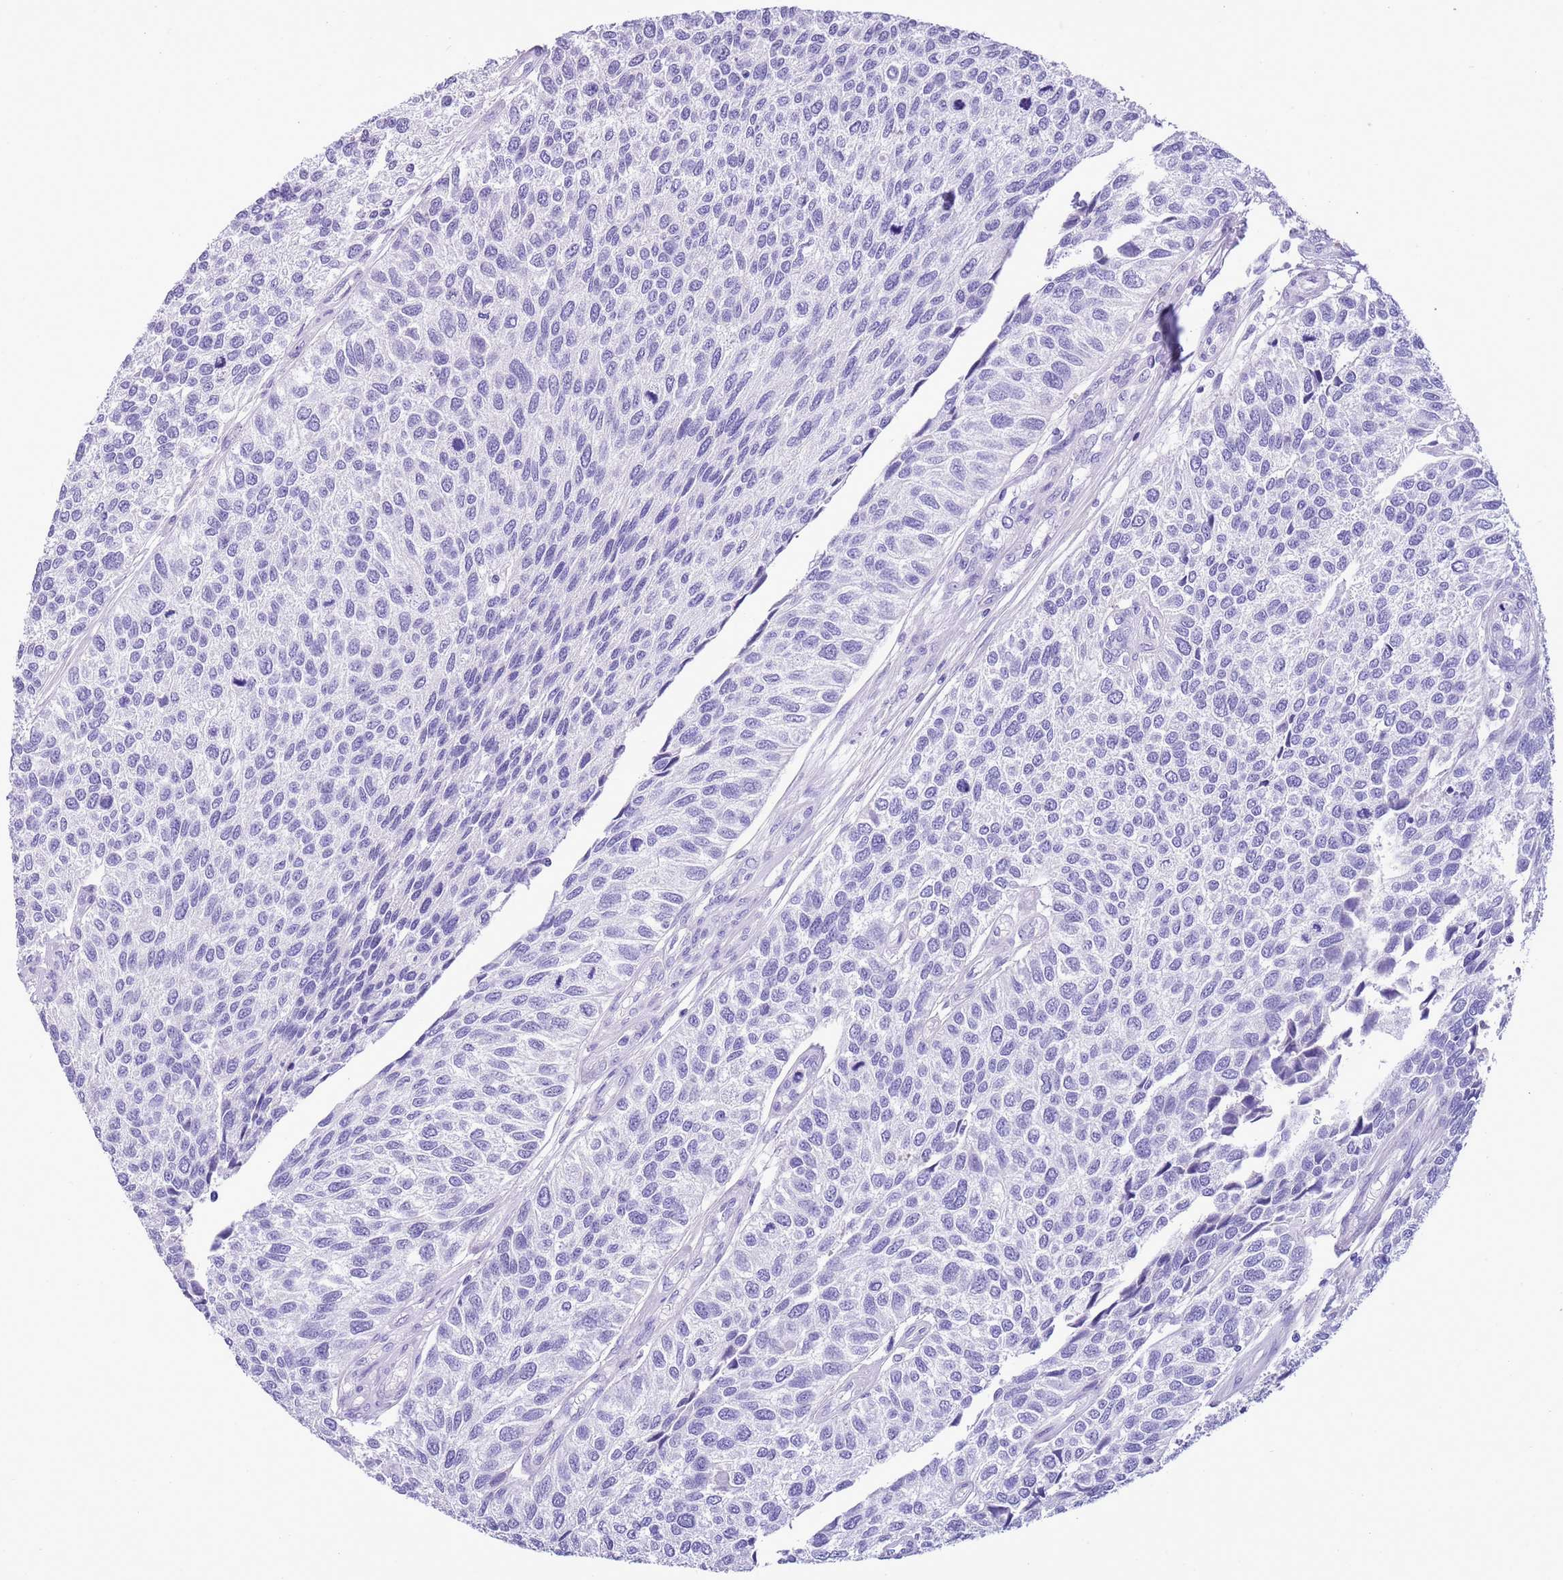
{"staining": {"intensity": "negative", "quantity": "none", "location": "none"}, "tissue": "urothelial cancer", "cell_type": "Tumor cells", "image_type": "cancer", "snomed": [{"axis": "morphology", "description": "Urothelial carcinoma, NOS"}, {"axis": "topography", "description": "Urinary bladder"}], "caption": "There is no significant positivity in tumor cells of transitional cell carcinoma. (Brightfield microscopy of DAB immunohistochemistry at high magnification).", "gene": "TBC1D10B", "patient": {"sex": "male", "age": 55}}